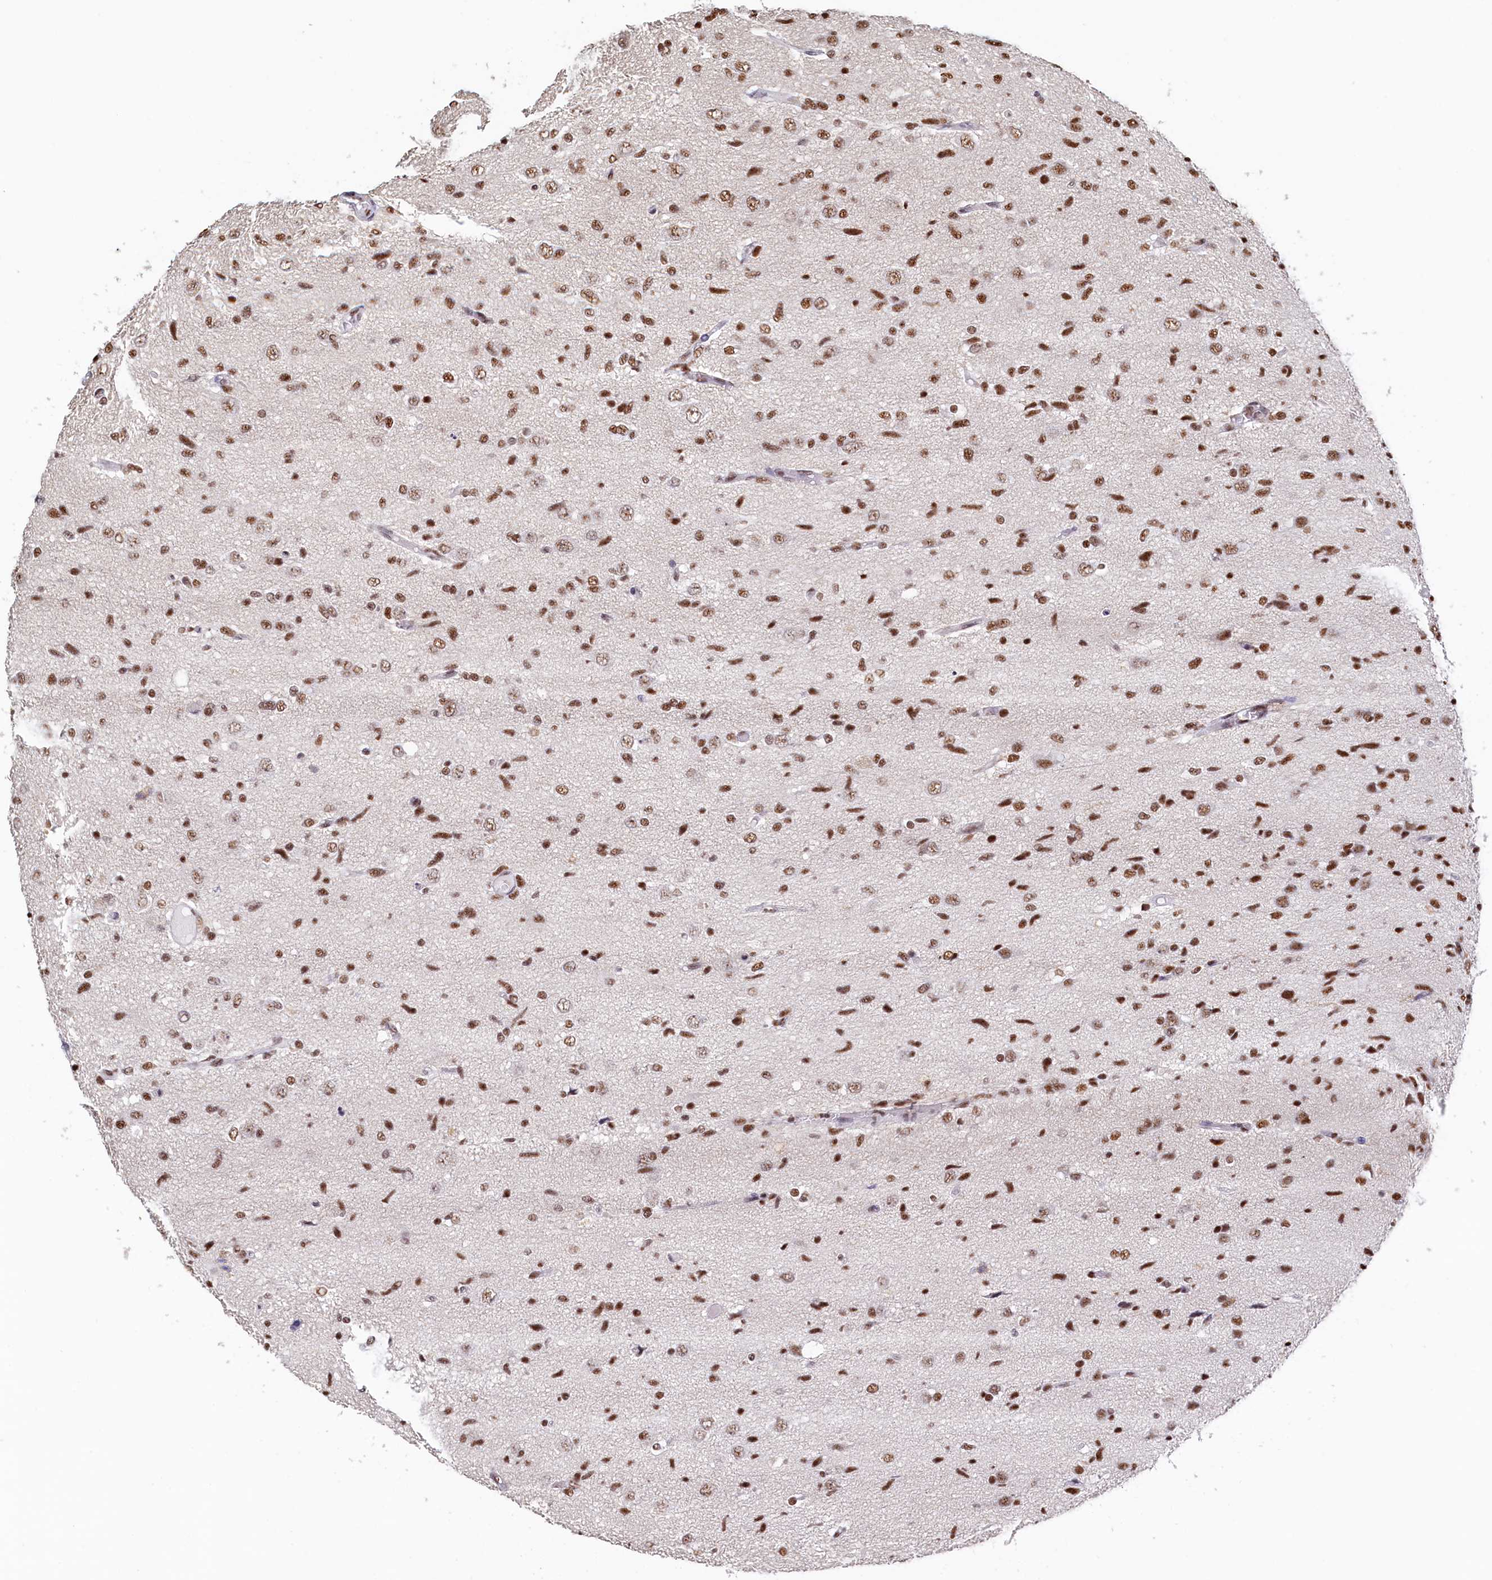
{"staining": {"intensity": "moderate", "quantity": ">75%", "location": "nuclear"}, "tissue": "glioma", "cell_type": "Tumor cells", "image_type": "cancer", "snomed": [{"axis": "morphology", "description": "Glioma, malignant, High grade"}, {"axis": "topography", "description": "Brain"}], "caption": "Immunohistochemical staining of malignant high-grade glioma exhibits medium levels of moderate nuclear positivity in approximately >75% of tumor cells. (IHC, brightfield microscopy, high magnification).", "gene": "MOSPD3", "patient": {"sex": "female", "age": 59}}